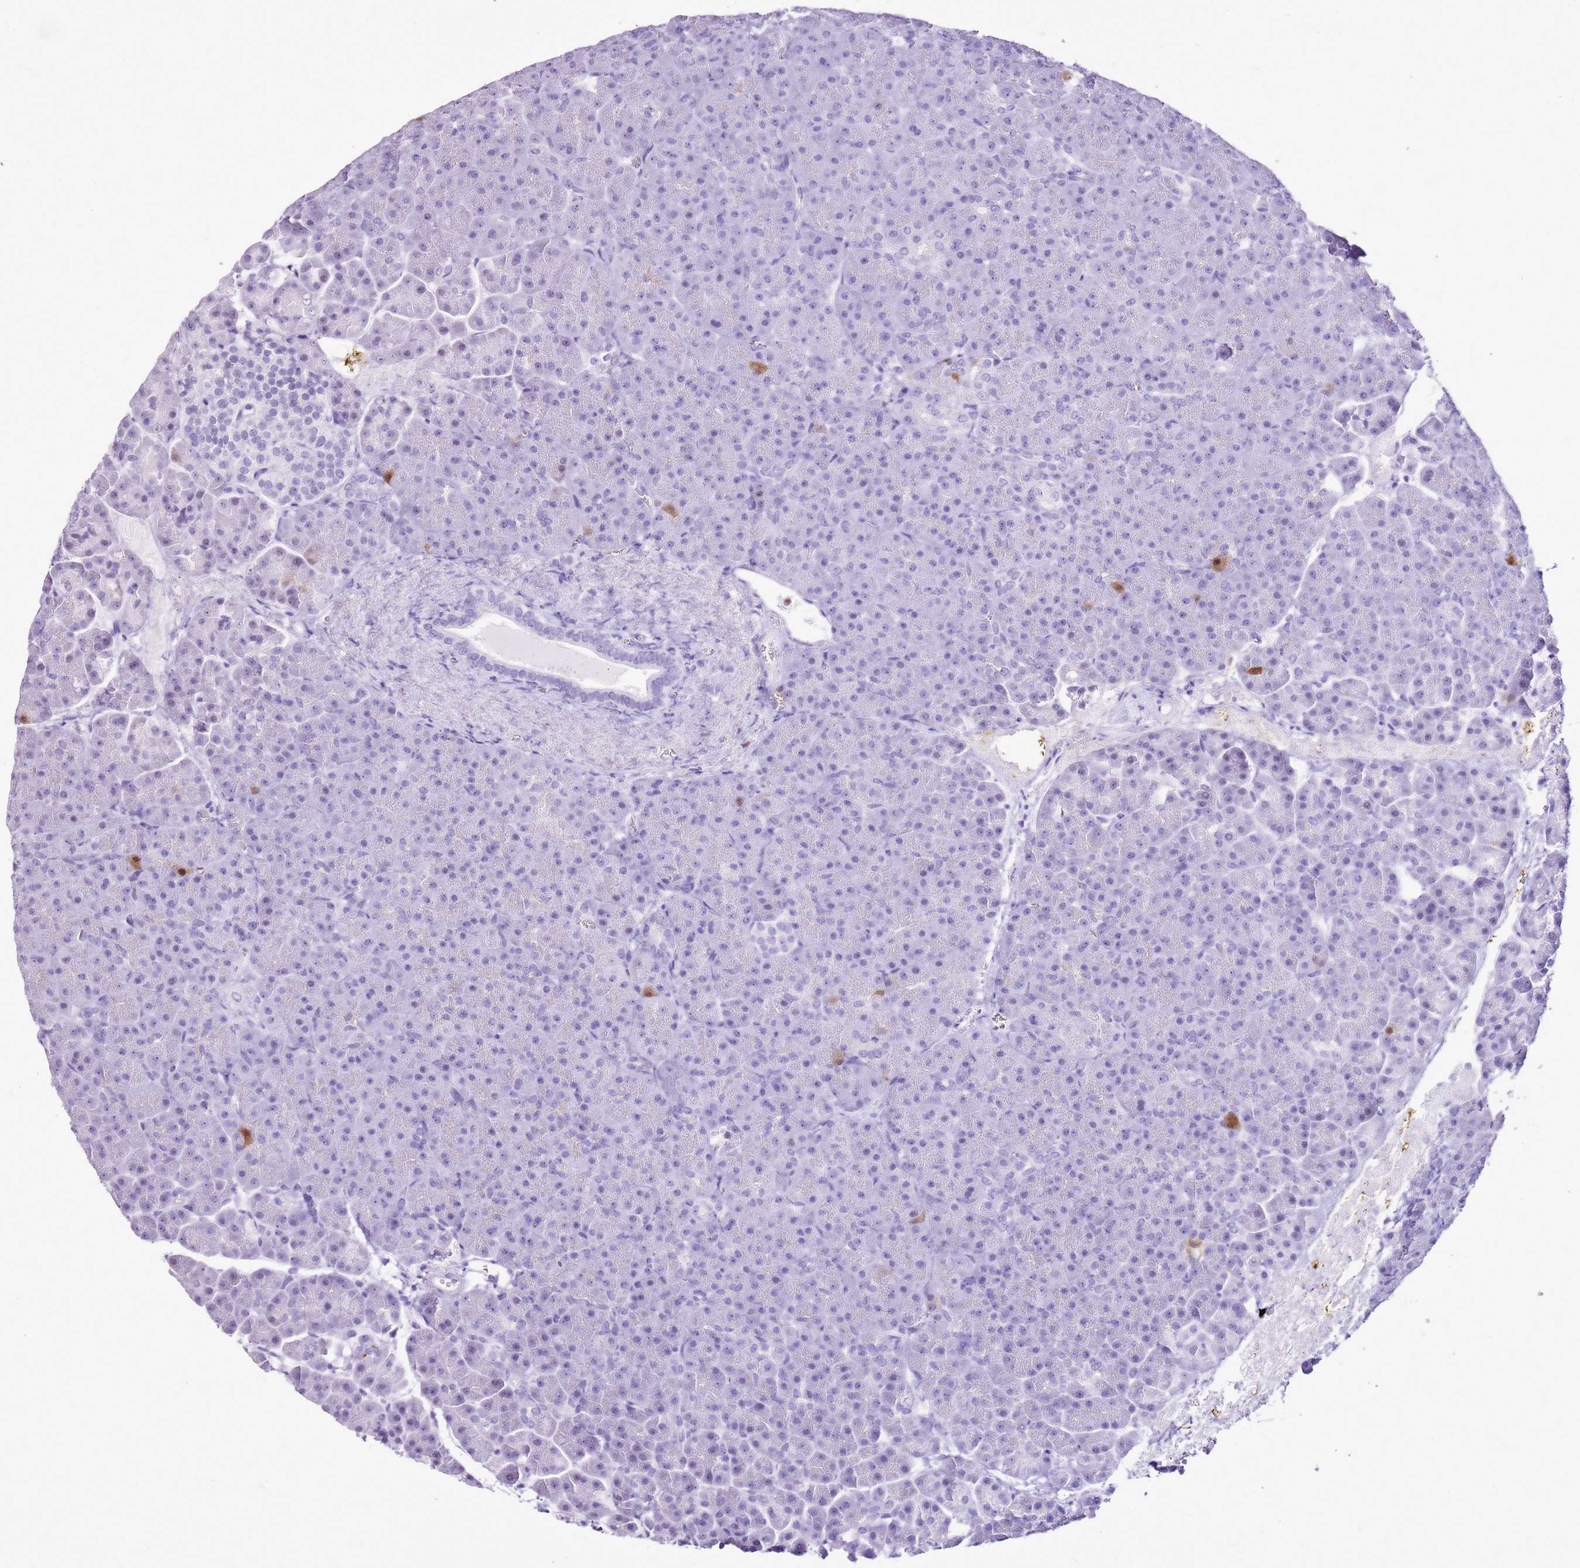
{"staining": {"intensity": "negative", "quantity": "none", "location": "none"}, "tissue": "pancreas", "cell_type": "Exocrine glandular cells", "image_type": "normal", "snomed": [{"axis": "morphology", "description": "Normal tissue, NOS"}, {"axis": "topography", "description": "Pancreas"}], "caption": "Immunohistochemical staining of normal pancreas reveals no significant staining in exocrine glandular cells.", "gene": "SPC25", "patient": {"sex": "female", "age": 74}}